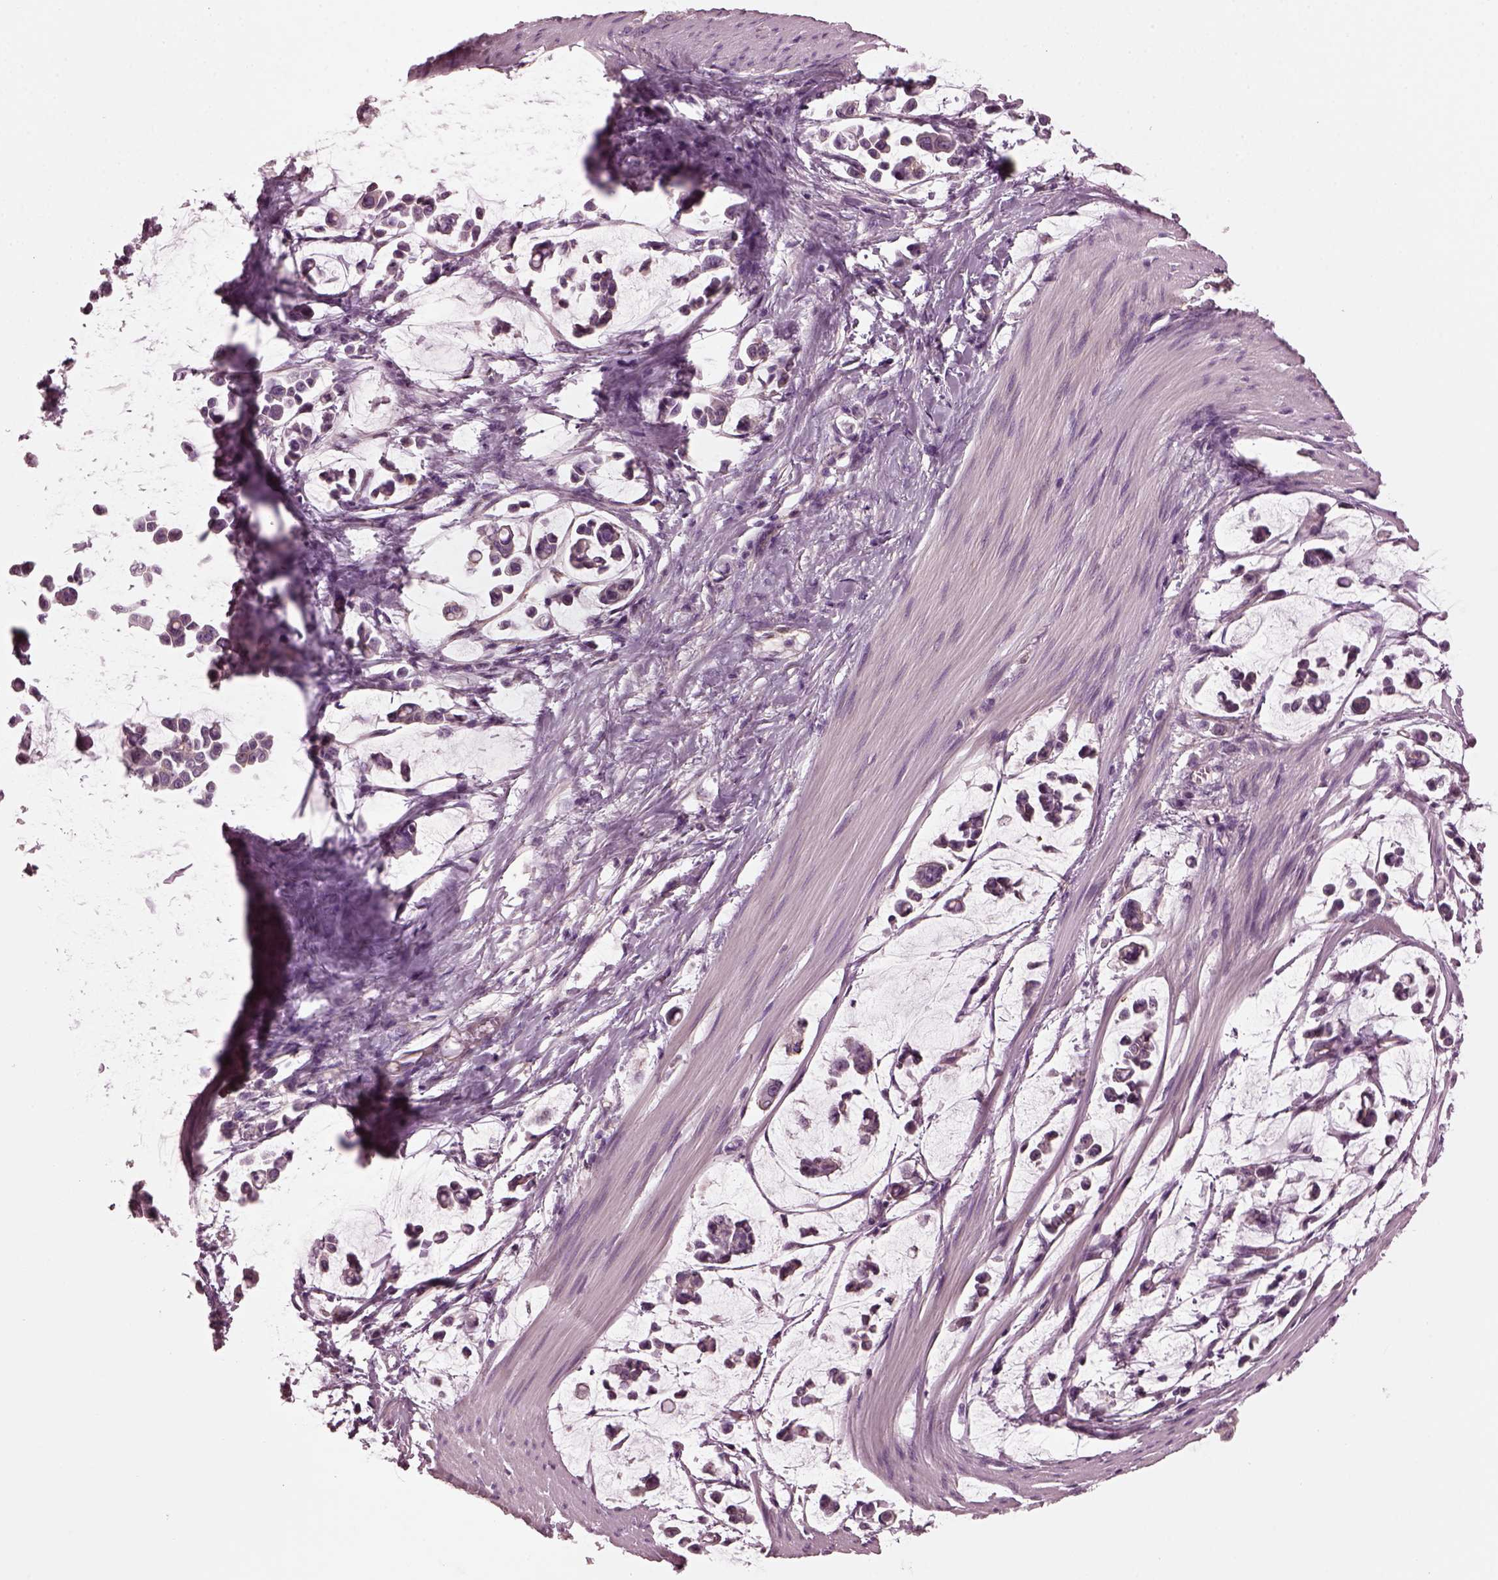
{"staining": {"intensity": "negative", "quantity": "none", "location": "none"}, "tissue": "stomach cancer", "cell_type": "Tumor cells", "image_type": "cancer", "snomed": [{"axis": "morphology", "description": "Adenocarcinoma, NOS"}, {"axis": "topography", "description": "Stomach"}], "caption": "Micrograph shows no protein positivity in tumor cells of adenocarcinoma (stomach) tissue. (DAB immunohistochemistry with hematoxylin counter stain).", "gene": "ODAD1", "patient": {"sex": "male", "age": 82}}